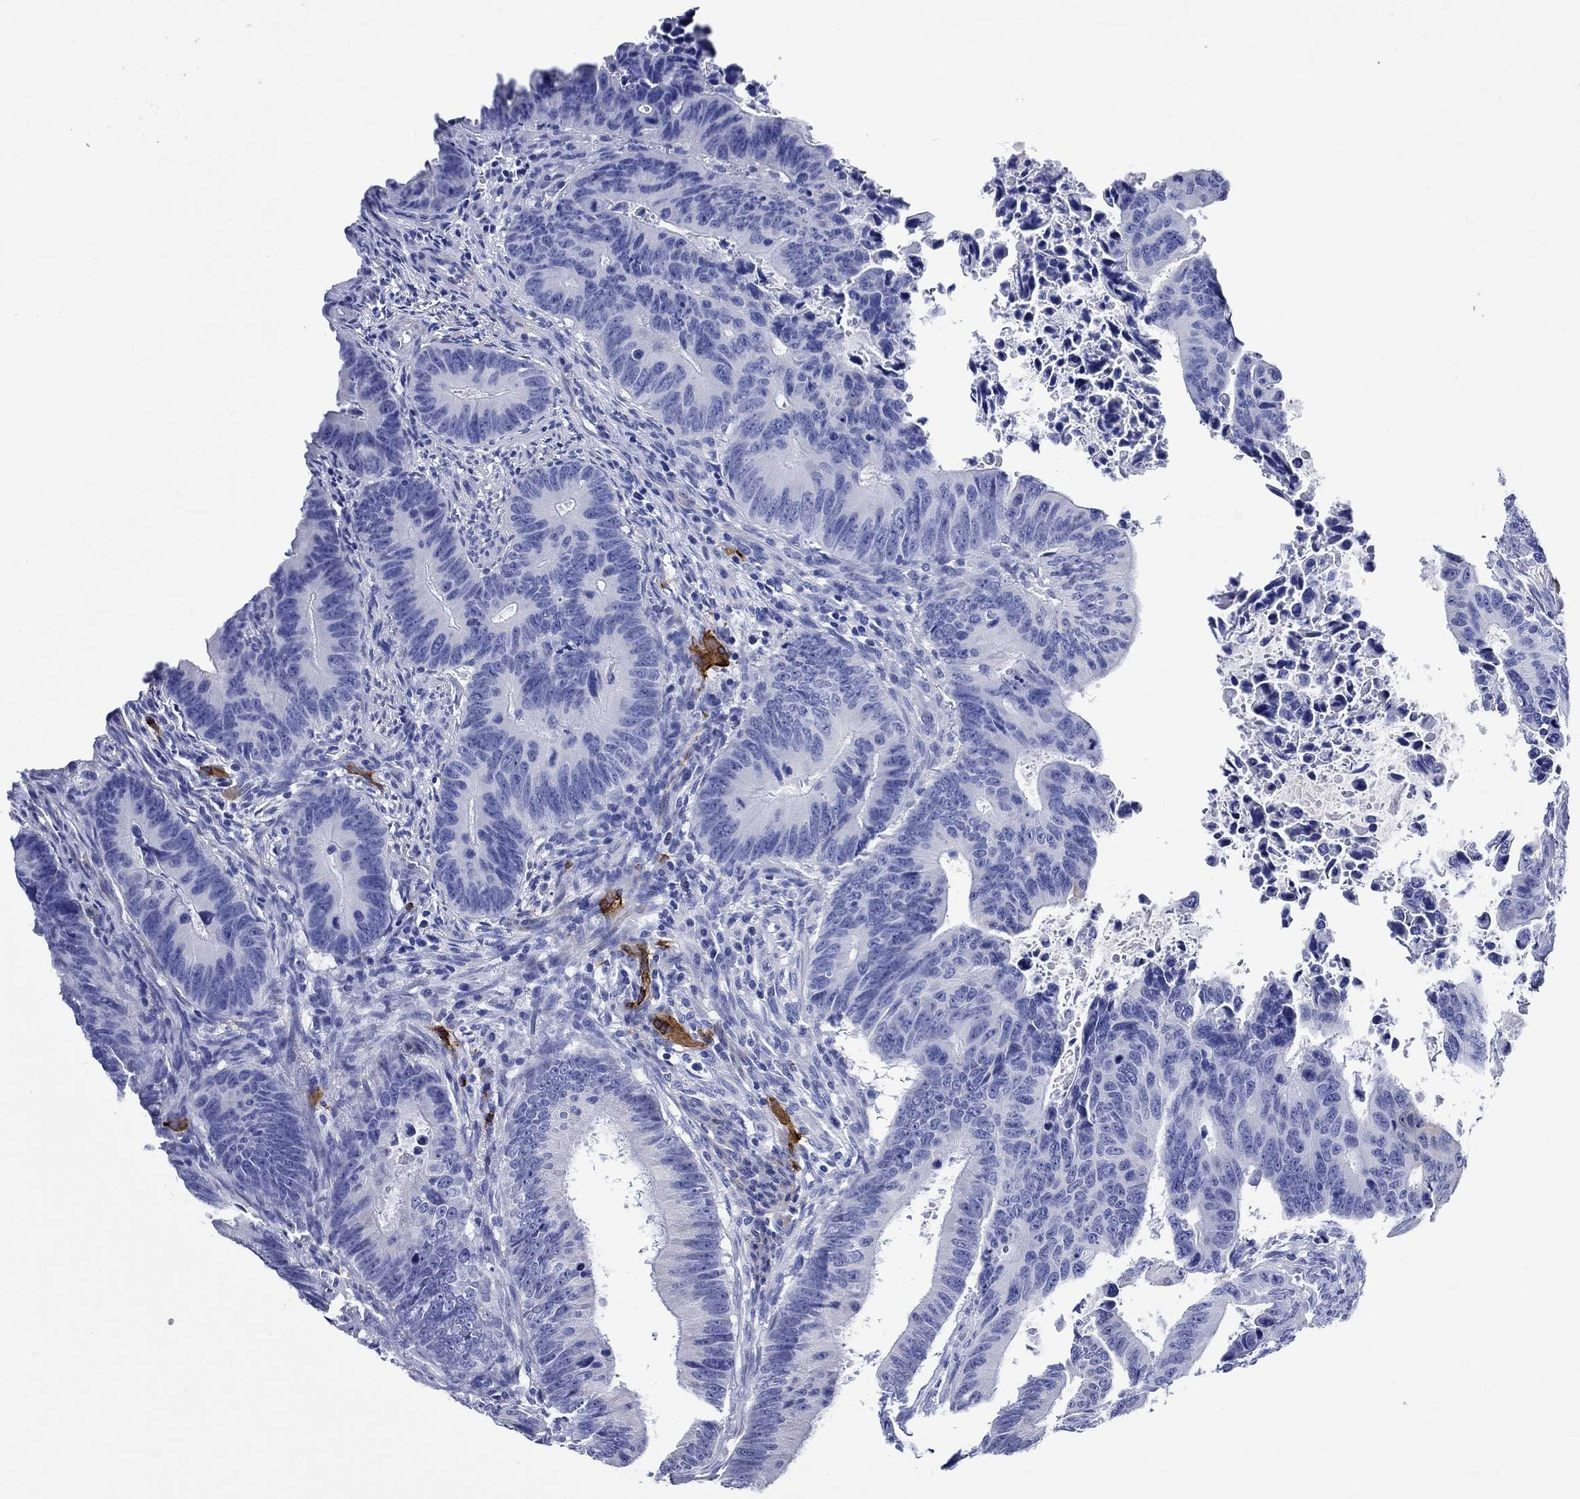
{"staining": {"intensity": "negative", "quantity": "none", "location": "none"}, "tissue": "colorectal cancer", "cell_type": "Tumor cells", "image_type": "cancer", "snomed": [{"axis": "morphology", "description": "Adenocarcinoma, NOS"}, {"axis": "topography", "description": "Colon"}], "caption": "Tumor cells are negative for protein expression in human adenocarcinoma (colorectal).", "gene": "CRYAB", "patient": {"sex": "female", "age": 87}}